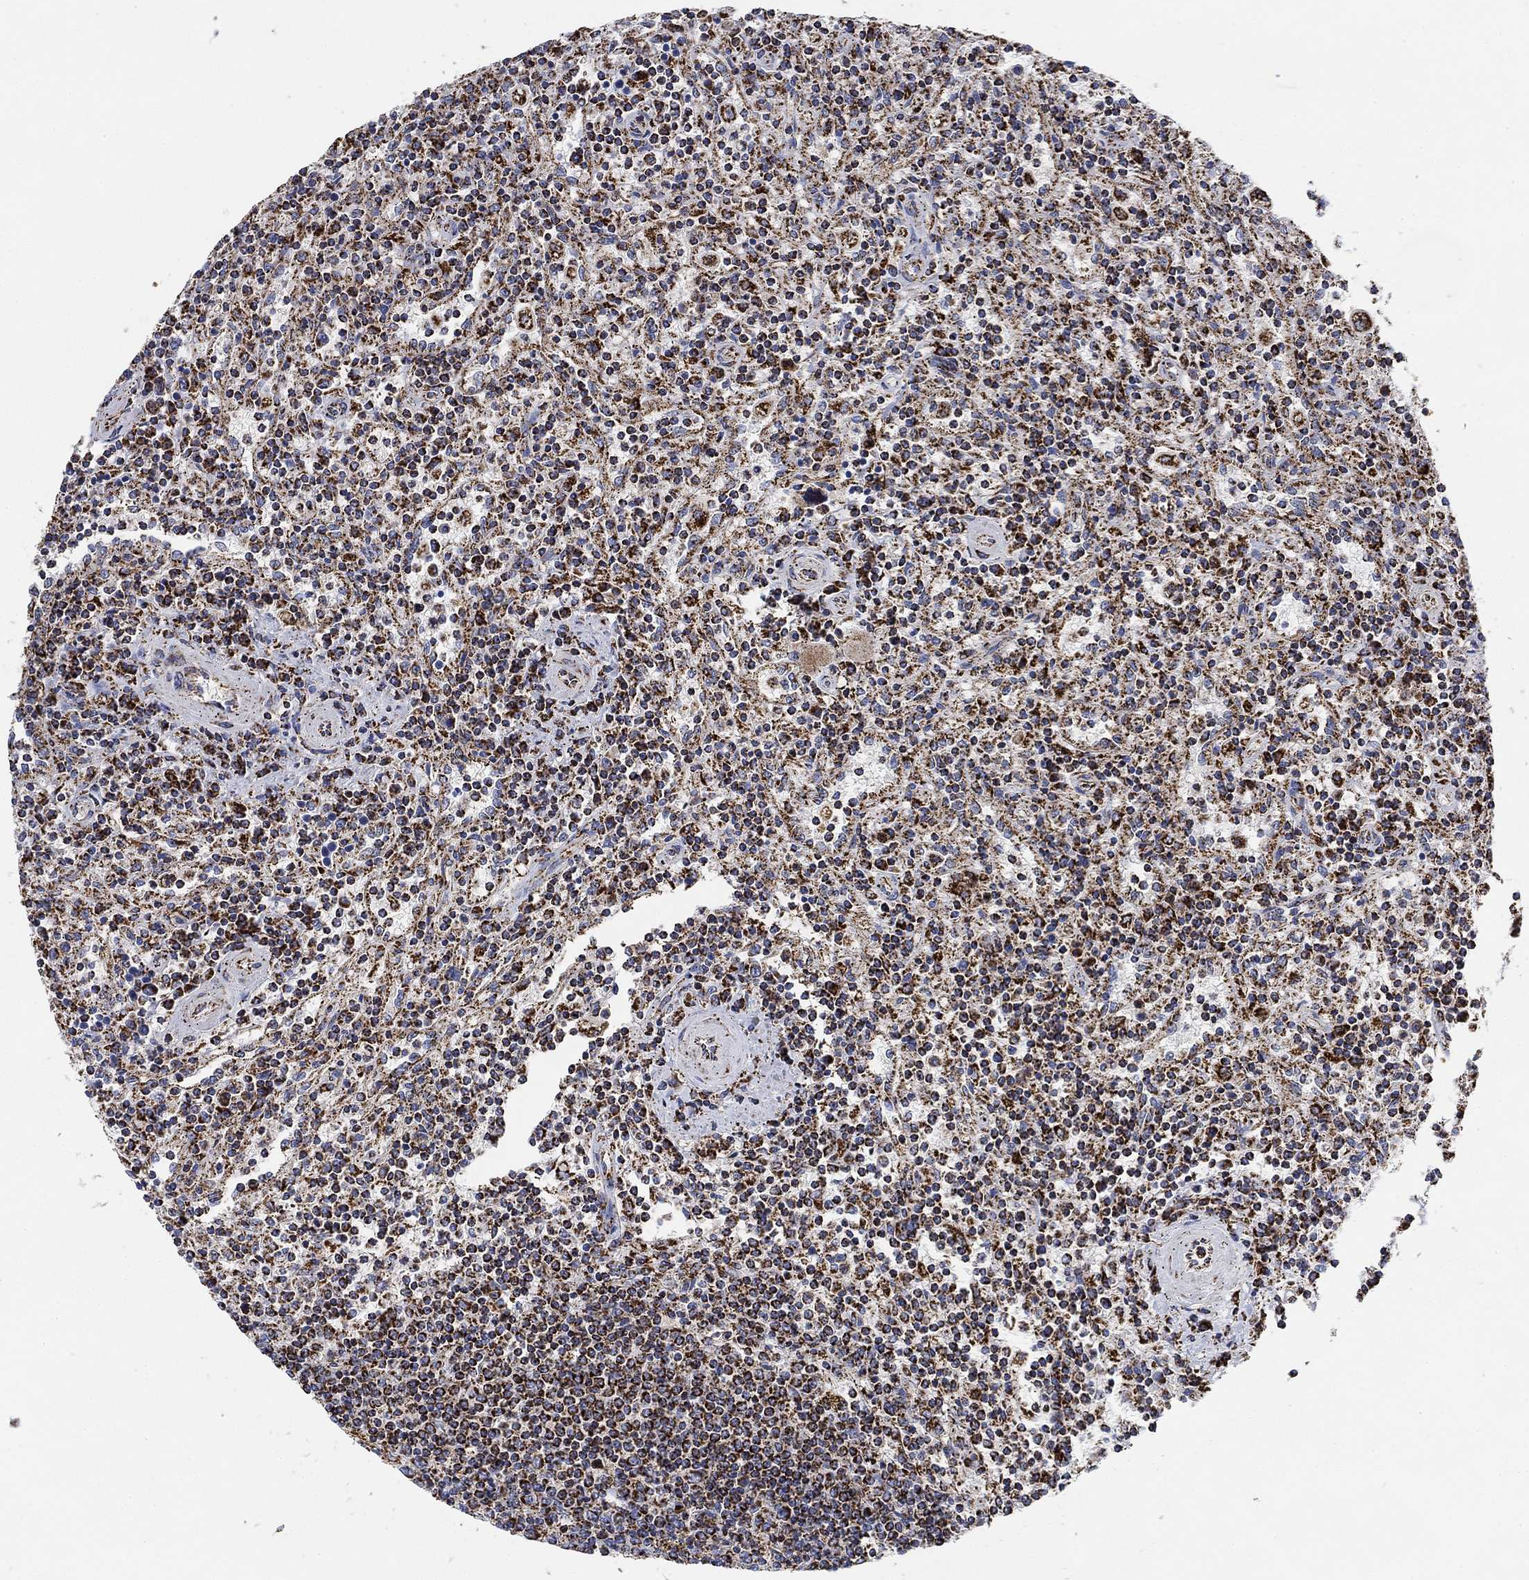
{"staining": {"intensity": "strong", "quantity": "25%-75%", "location": "cytoplasmic/membranous"}, "tissue": "lymphoma", "cell_type": "Tumor cells", "image_type": "cancer", "snomed": [{"axis": "morphology", "description": "Malignant lymphoma, non-Hodgkin's type, Low grade"}, {"axis": "topography", "description": "Spleen"}], "caption": "Lymphoma was stained to show a protein in brown. There is high levels of strong cytoplasmic/membranous positivity in about 25%-75% of tumor cells.", "gene": "NDUFS3", "patient": {"sex": "male", "age": 62}}